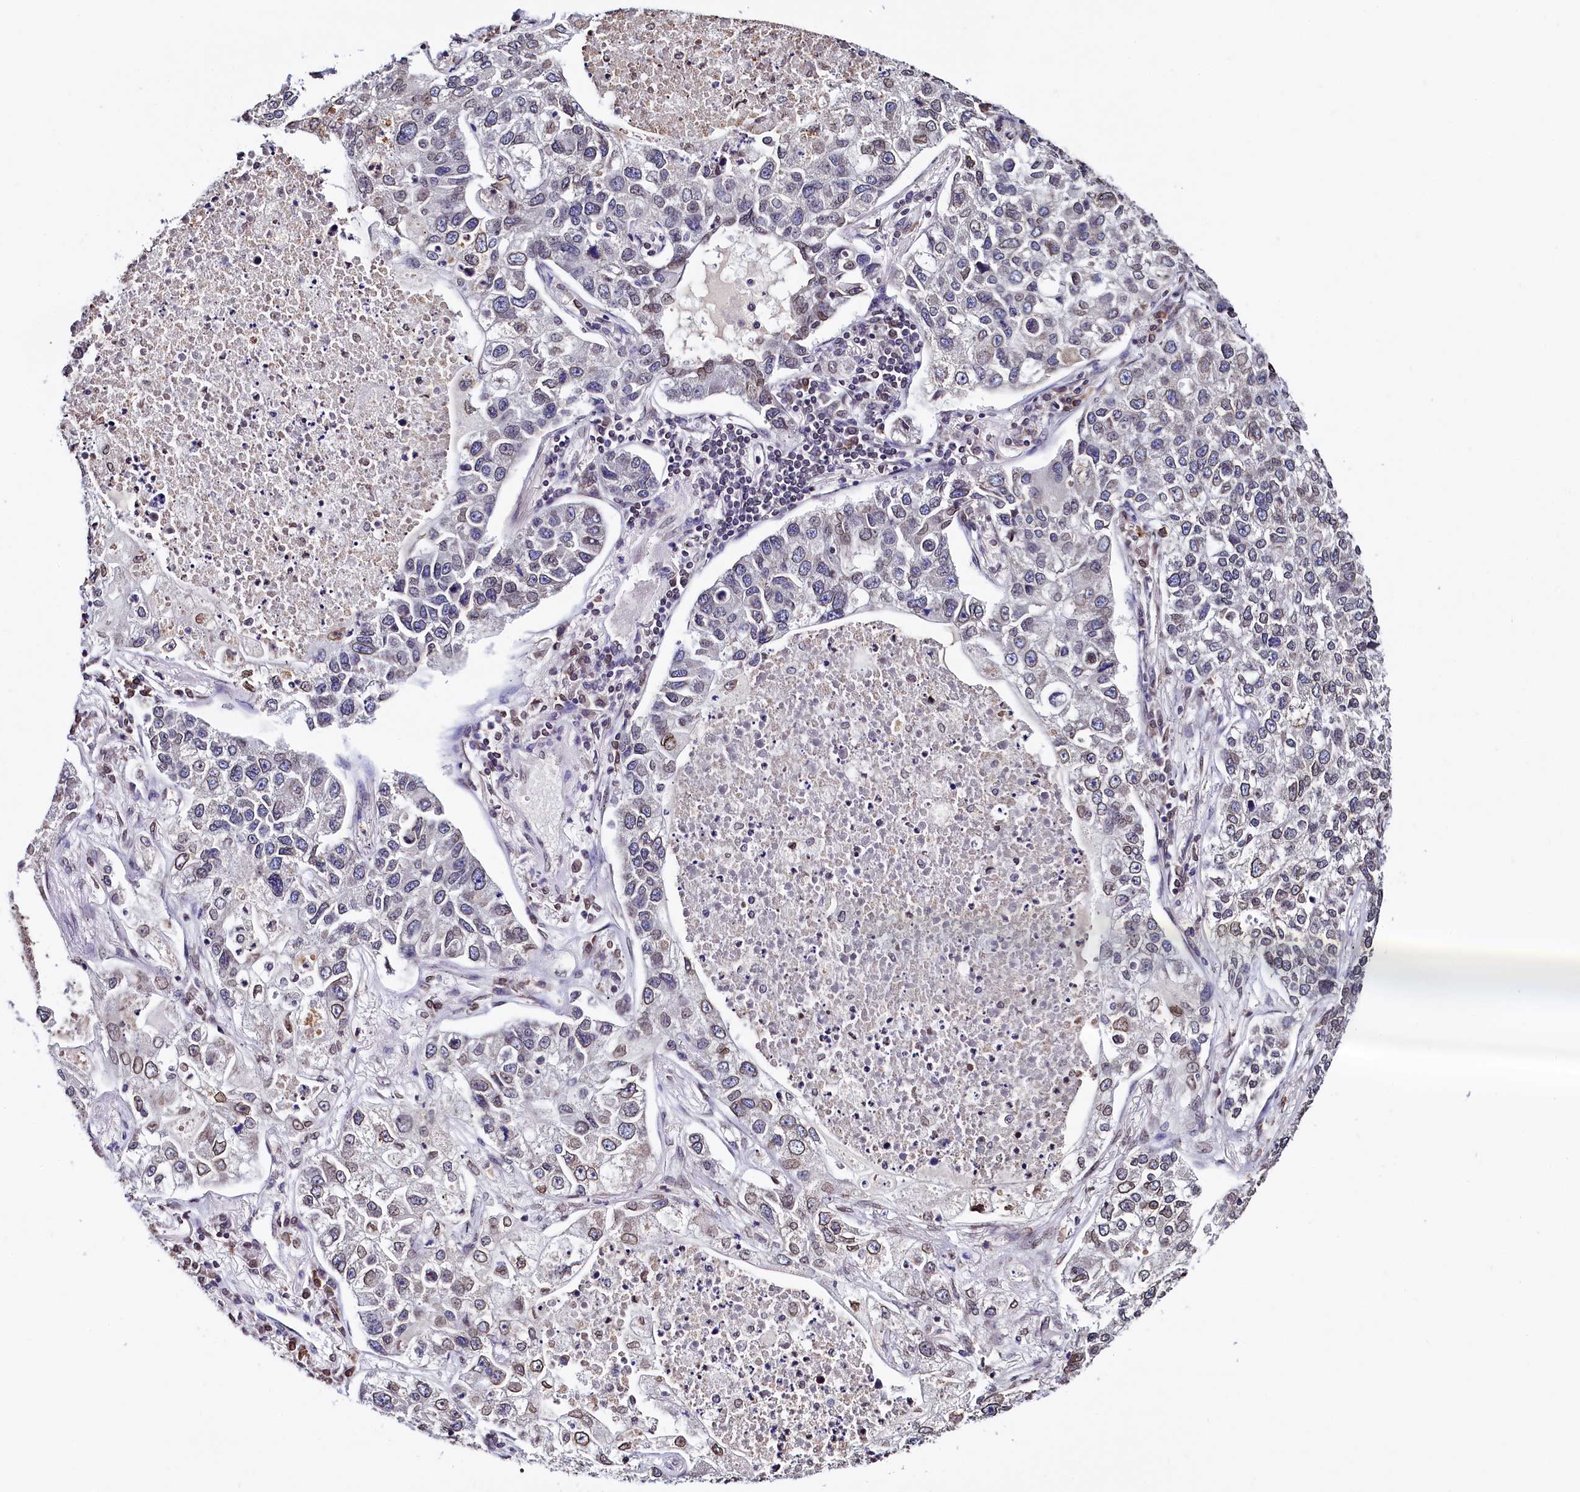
{"staining": {"intensity": "moderate", "quantity": "<25%", "location": "cytoplasmic/membranous,nuclear"}, "tissue": "lung cancer", "cell_type": "Tumor cells", "image_type": "cancer", "snomed": [{"axis": "morphology", "description": "Adenocarcinoma, NOS"}, {"axis": "topography", "description": "Lung"}], "caption": "Lung cancer (adenocarcinoma) was stained to show a protein in brown. There is low levels of moderate cytoplasmic/membranous and nuclear positivity in about <25% of tumor cells. (Brightfield microscopy of DAB IHC at high magnification).", "gene": "HAND1", "patient": {"sex": "male", "age": 49}}